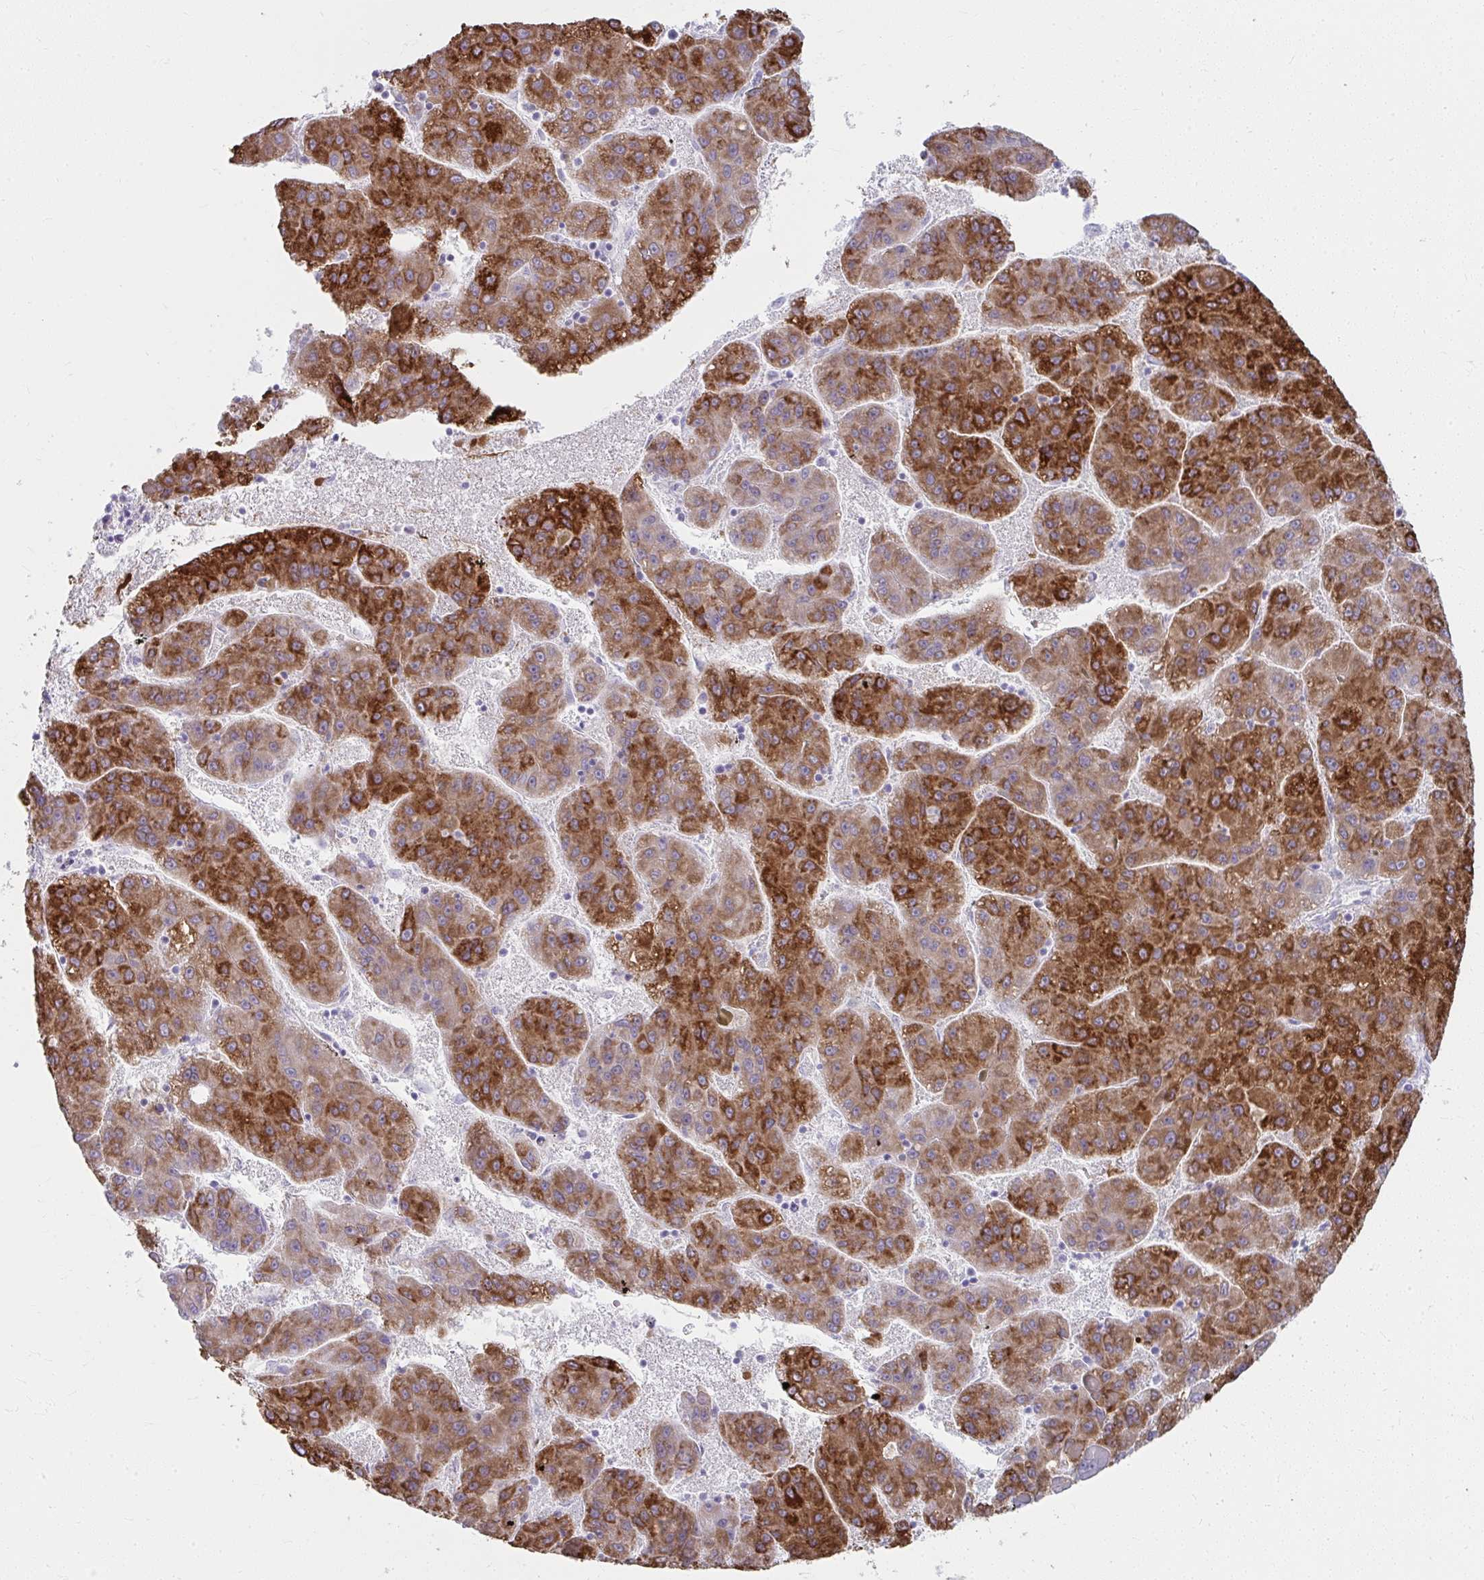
{"staining": {"intensity": "strong", "quantity": "25%-75%", "location": "cytoplasmic/membranous"}, "tissue": "liver cancer", "cell_type": "Tumor cells", "image_type": "cancer", "snomed": [{"axis": "morphology", "description": "Carcinoma, Hepatocellular, NOS"}, {"axis": "topography", "description": "Liver"}], "caption": "IHC photomicrograph of human liver hepatocellular carcinoma stained for a protein (brown), which displays high levels of strong cytoplasmic/membranous positivity in about 25%-75% of tumor cells.", "gene": "UGT3A2", "patient": {"sex": "female", "age": 82}}